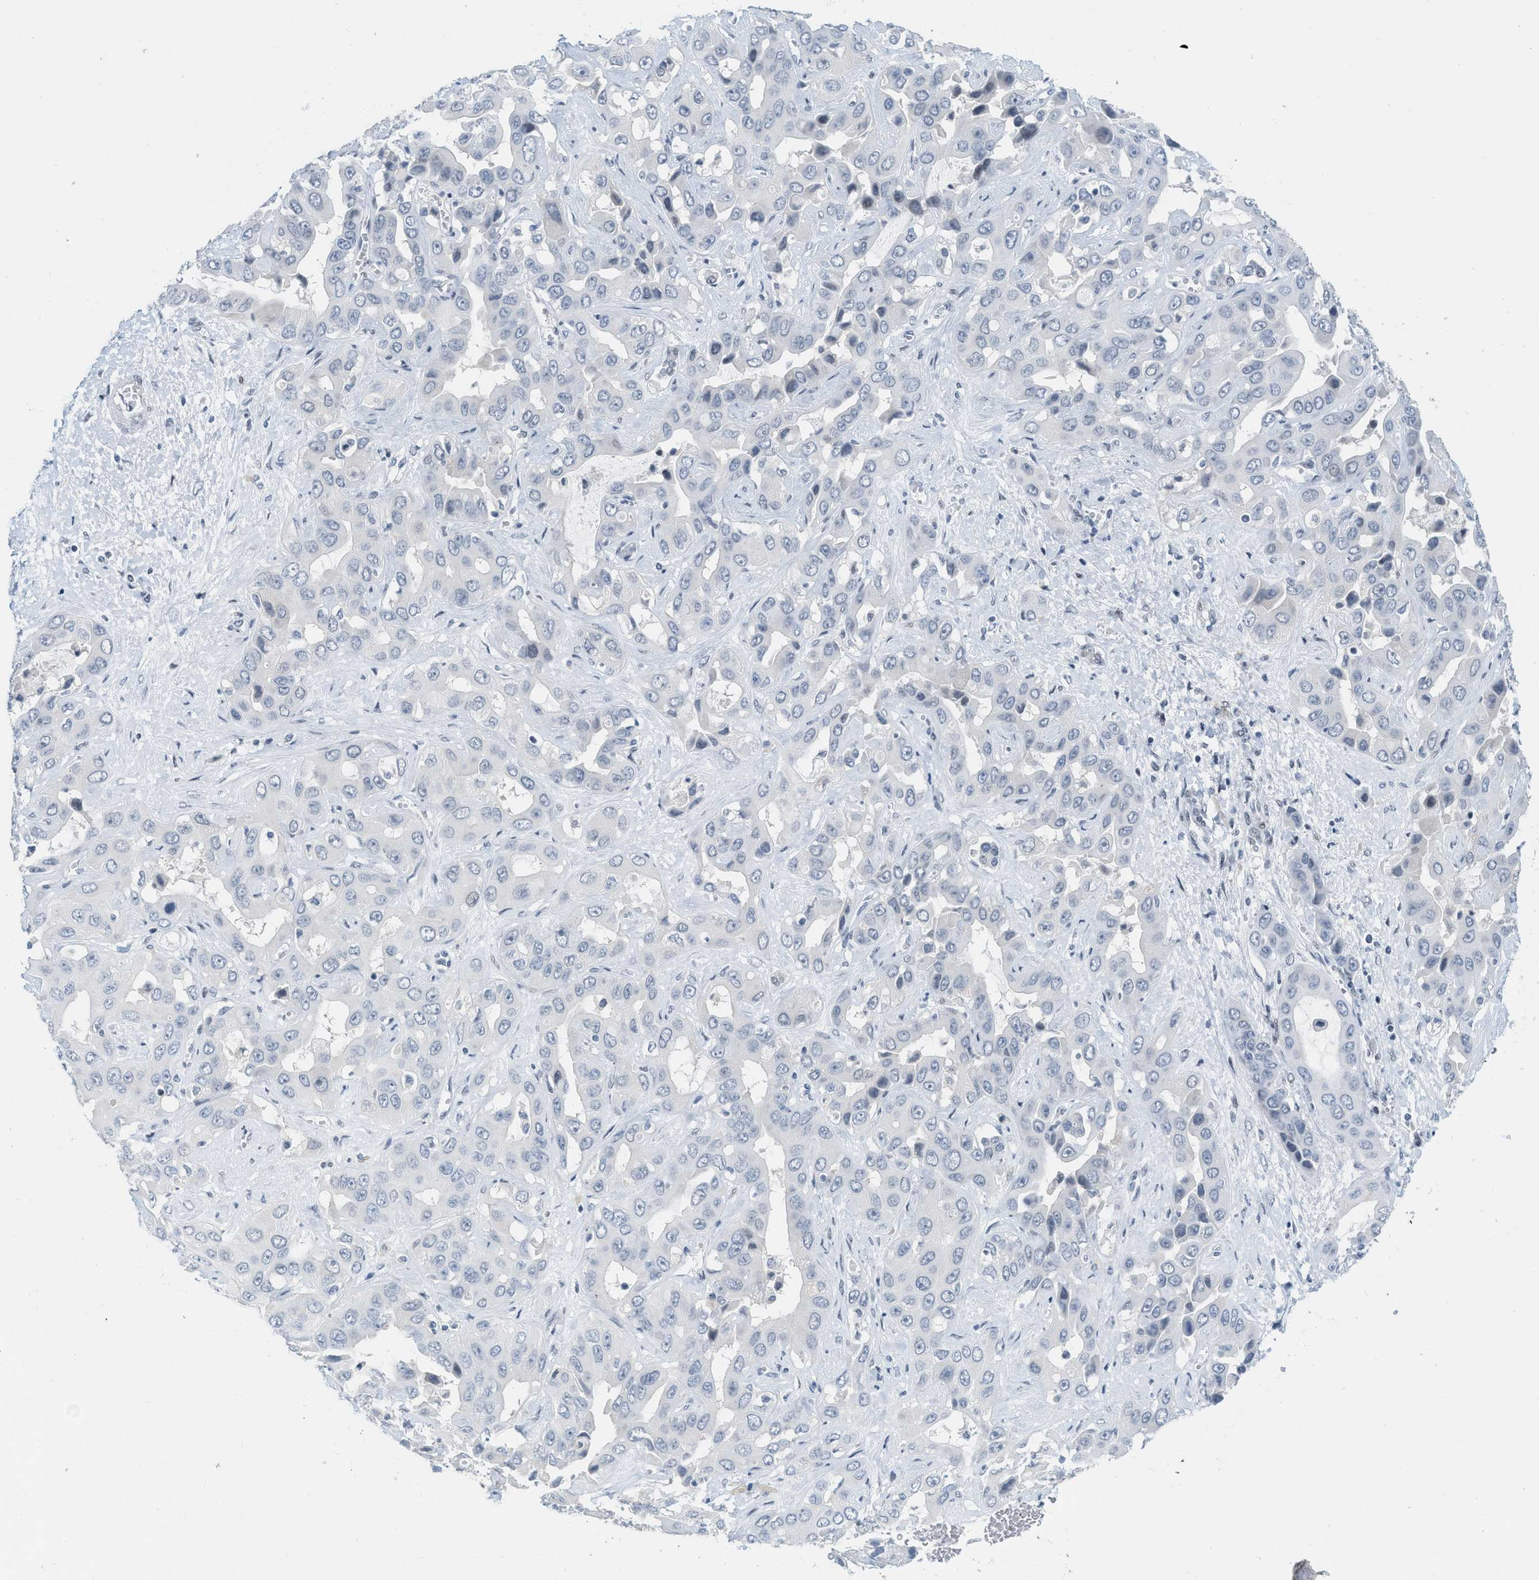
{"staining": {"intensity": "negative", "quantity": "none", "location": "none"}, "tissue": "liver cancer", "cell_type": "Tumor cells", "image_type": "cancer", "snomed": [{"axis": "morphology", "description": "Cholangiocarcinoma"}, {"axis": "topography", "description": "Liver"}], "caption": "IHC of liver cholangiocarcinoma exhibits no staining in tumor cells.", "gene": "PBX1", "patient": {"sex": "female", "age": 52}}